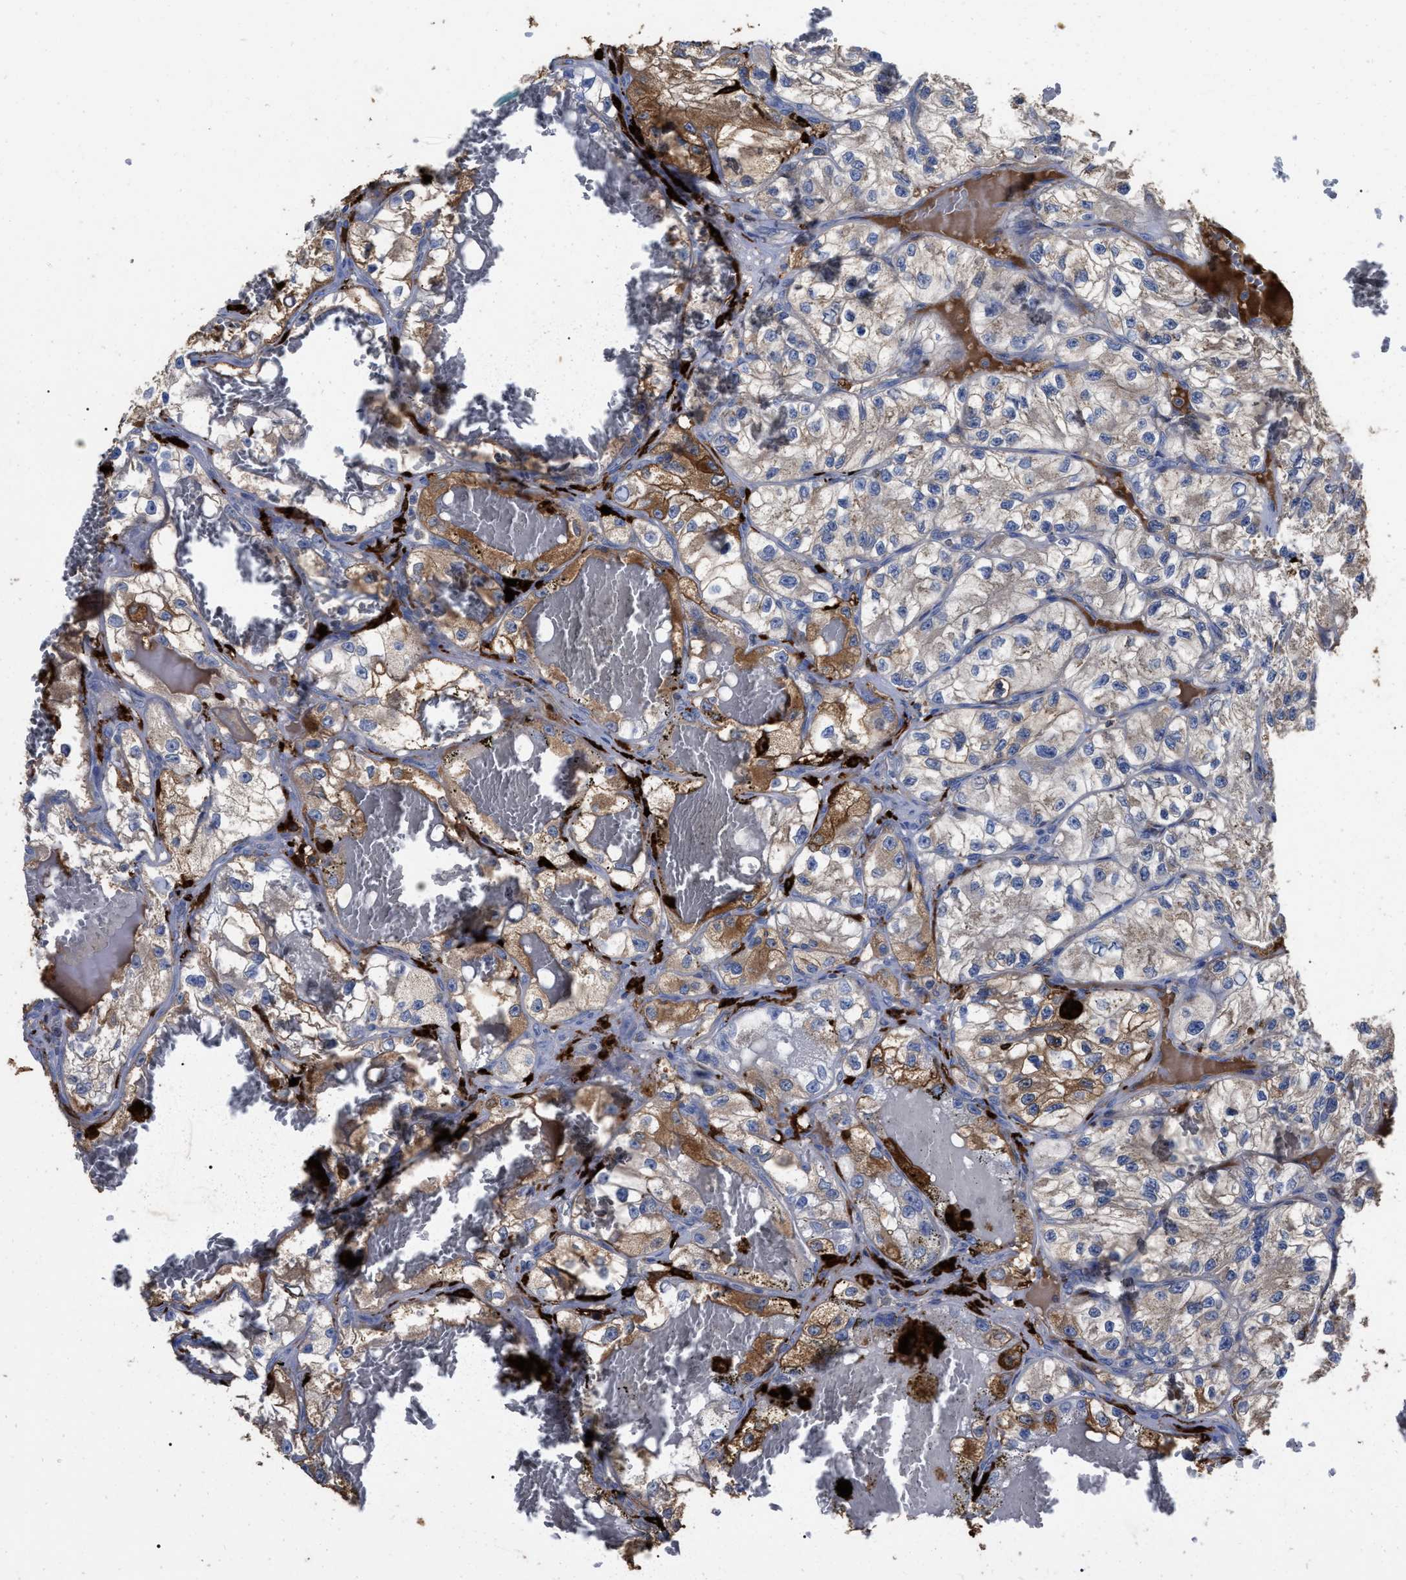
{"staining": {"intensity": "moderate", "quantity": "<25%", "location": "cytoplasmic/membranous"}, "tissue": "renal cancer", "cell_type": "Tumor cells", "image_type": "cancer", "snomed": [{"axis": "morphology", "description": "Adenocarcinoma, NOS"}, {"axis": "topography", "description": "Kidney"}], "caption": "DAB (3,3'-diaminobenzidine) immunohistochemical staining of renal adenocarcinoma demonstrates moderate cytoplasmic/membranous protein staining in about <25% of tumor cells.", "gene": "GPR179", "patient": {"sex": "female", "age": 57}}